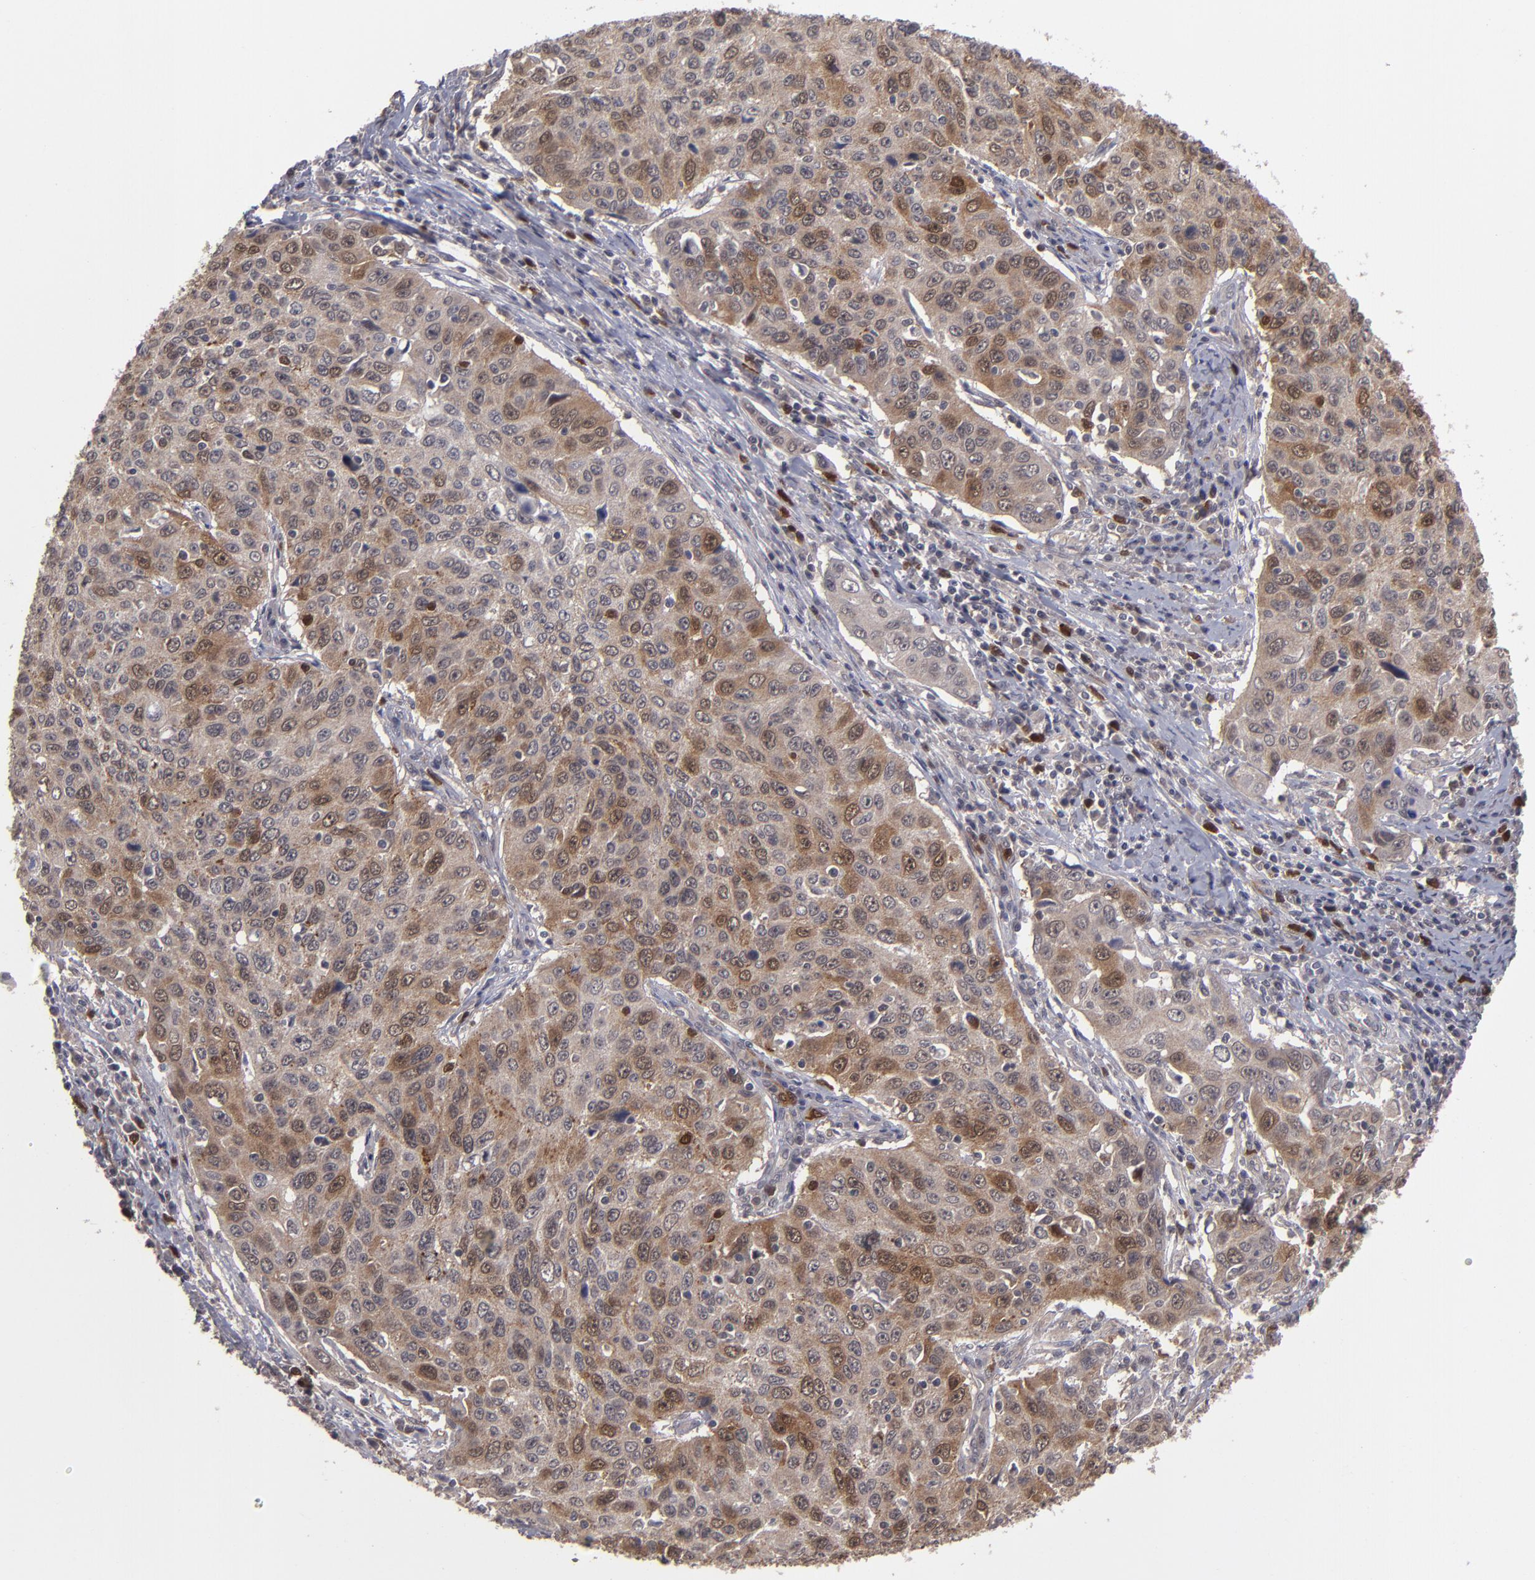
{"staining": {"intensity": "moderate", "quantity": ">75%", "location": "cytoplasmic/membranous,nuclear"}, "tissue": "cervical cancer", "cell_type": "Tumor cells", "image_type": "cancer", "snomed": [{"axis": "morphology", "description": "Squamous cell carcinoma, NOS"}, {"axis": "topography", "description": "Cervix"}], "caption": "Immunohistochemistry (IHC) of cervical squamous cell carcinoma displays medium levels of moderate cytoplasmic/membranous and nuclear staining in approximately >75% of tumor cells. Using DAB (3,3'-diaminobenzidine) (brown) and hematoxylin (blue) stains, captured at high magnification using brightfield microscopy.", "gene": "TYMS", "patient": {"sex": "female", "age": 53}}